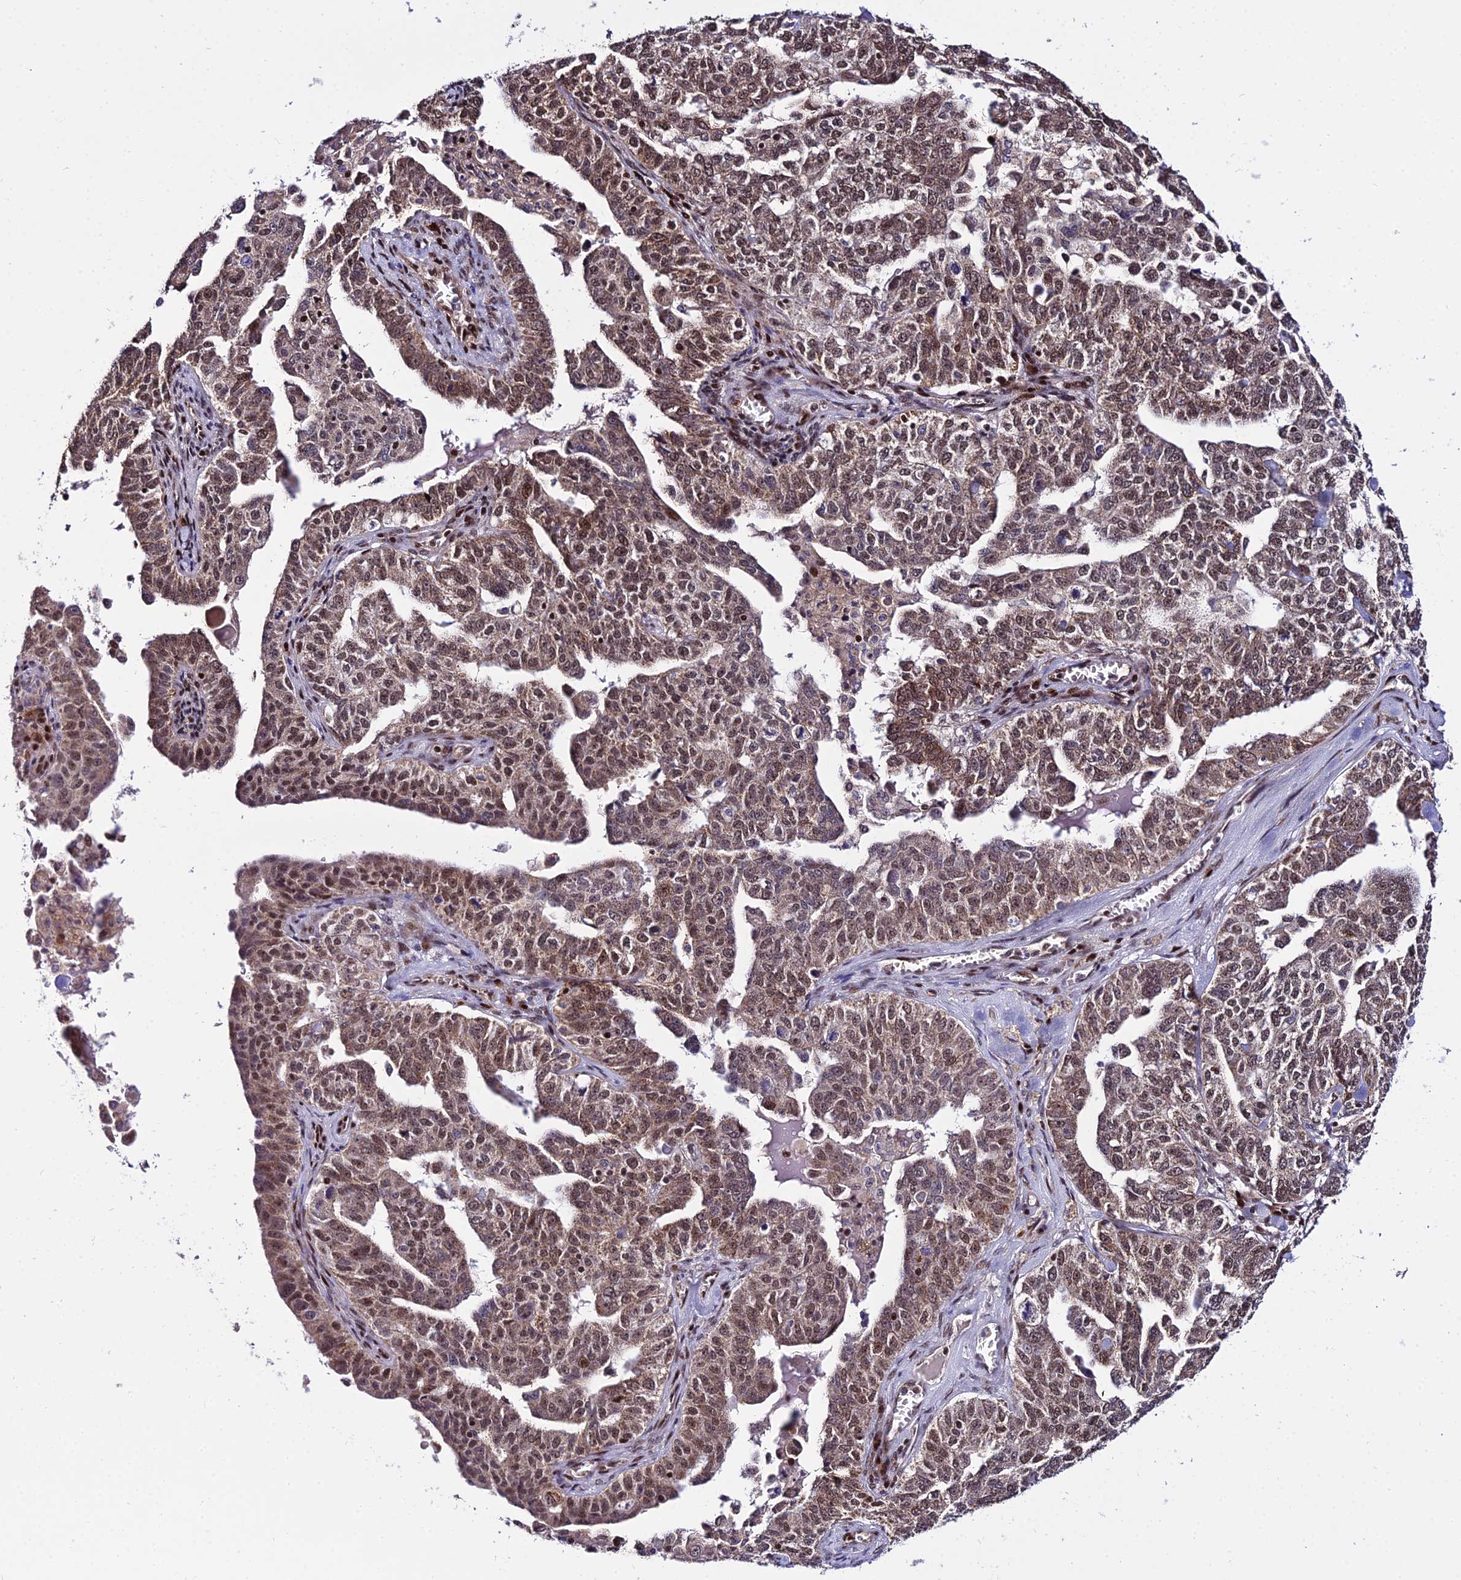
{"staining": {"intensity": "moderate", "quantity": ">75%", "location": "cytoplasmic/membranous,nuclear"}, "tissue": "ovarian cancer", "cell_type": "Tumor cells", "image_type": "cancer", "snomed": [{"axis": "morphology", "description": "Carcinoma, endometroid"}, {"axis": "topography", "description": "Ovary"}], "caption": "Protein expression analysis of ovarian cancer (endometroid carcinoma) demonstrates moderate cytoplasmic/membranous and nuclear expression in about >75% of tumor cells.", "gene": "CIB3", "patient": {"sex": "female", "age": 62}}